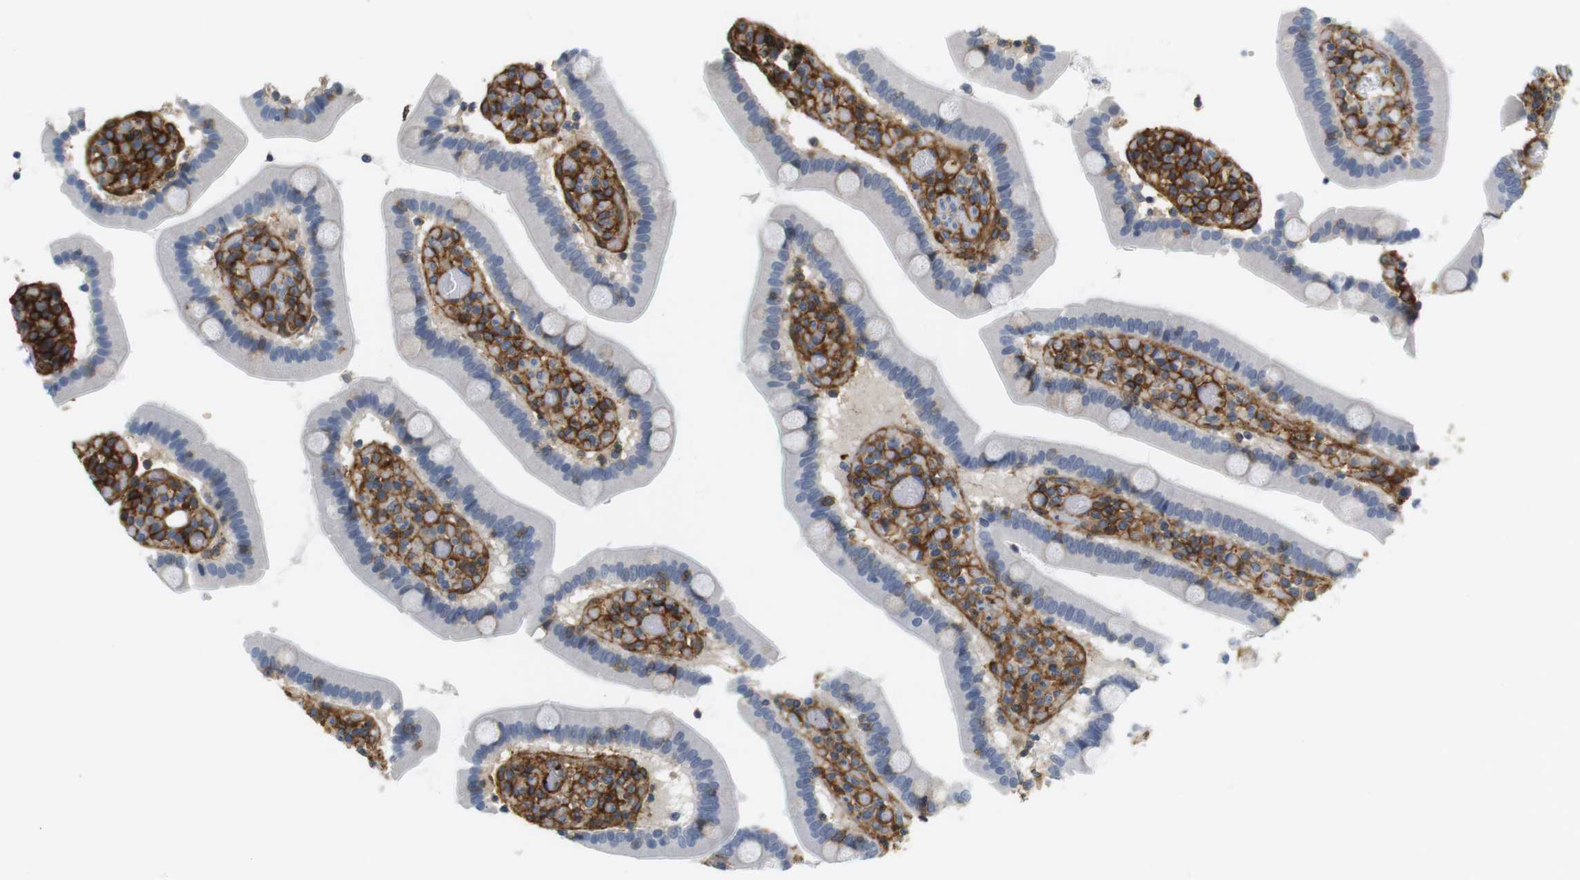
{"staining": {"intensity": "negative", "quantity": "none", "location": "none"}, "tissue": "duodenum", "cell_type": "Glandular cells", "image_type": "normal", "snomed": [{"axis": "morphology", "description": "Normal tissue, NOS"}, {"axis": "topography", "description": "Duodenum"}], "caption": "Immunohistochemical staining of unremarkable duodenum demonstrates no significant expression in glandular cells. (DAB immunohistochemistry (IHC) visualized using brightfield microscopy, high magnification).", "gene": "F2R", "patient": {"sex": "female", "age": 53}}